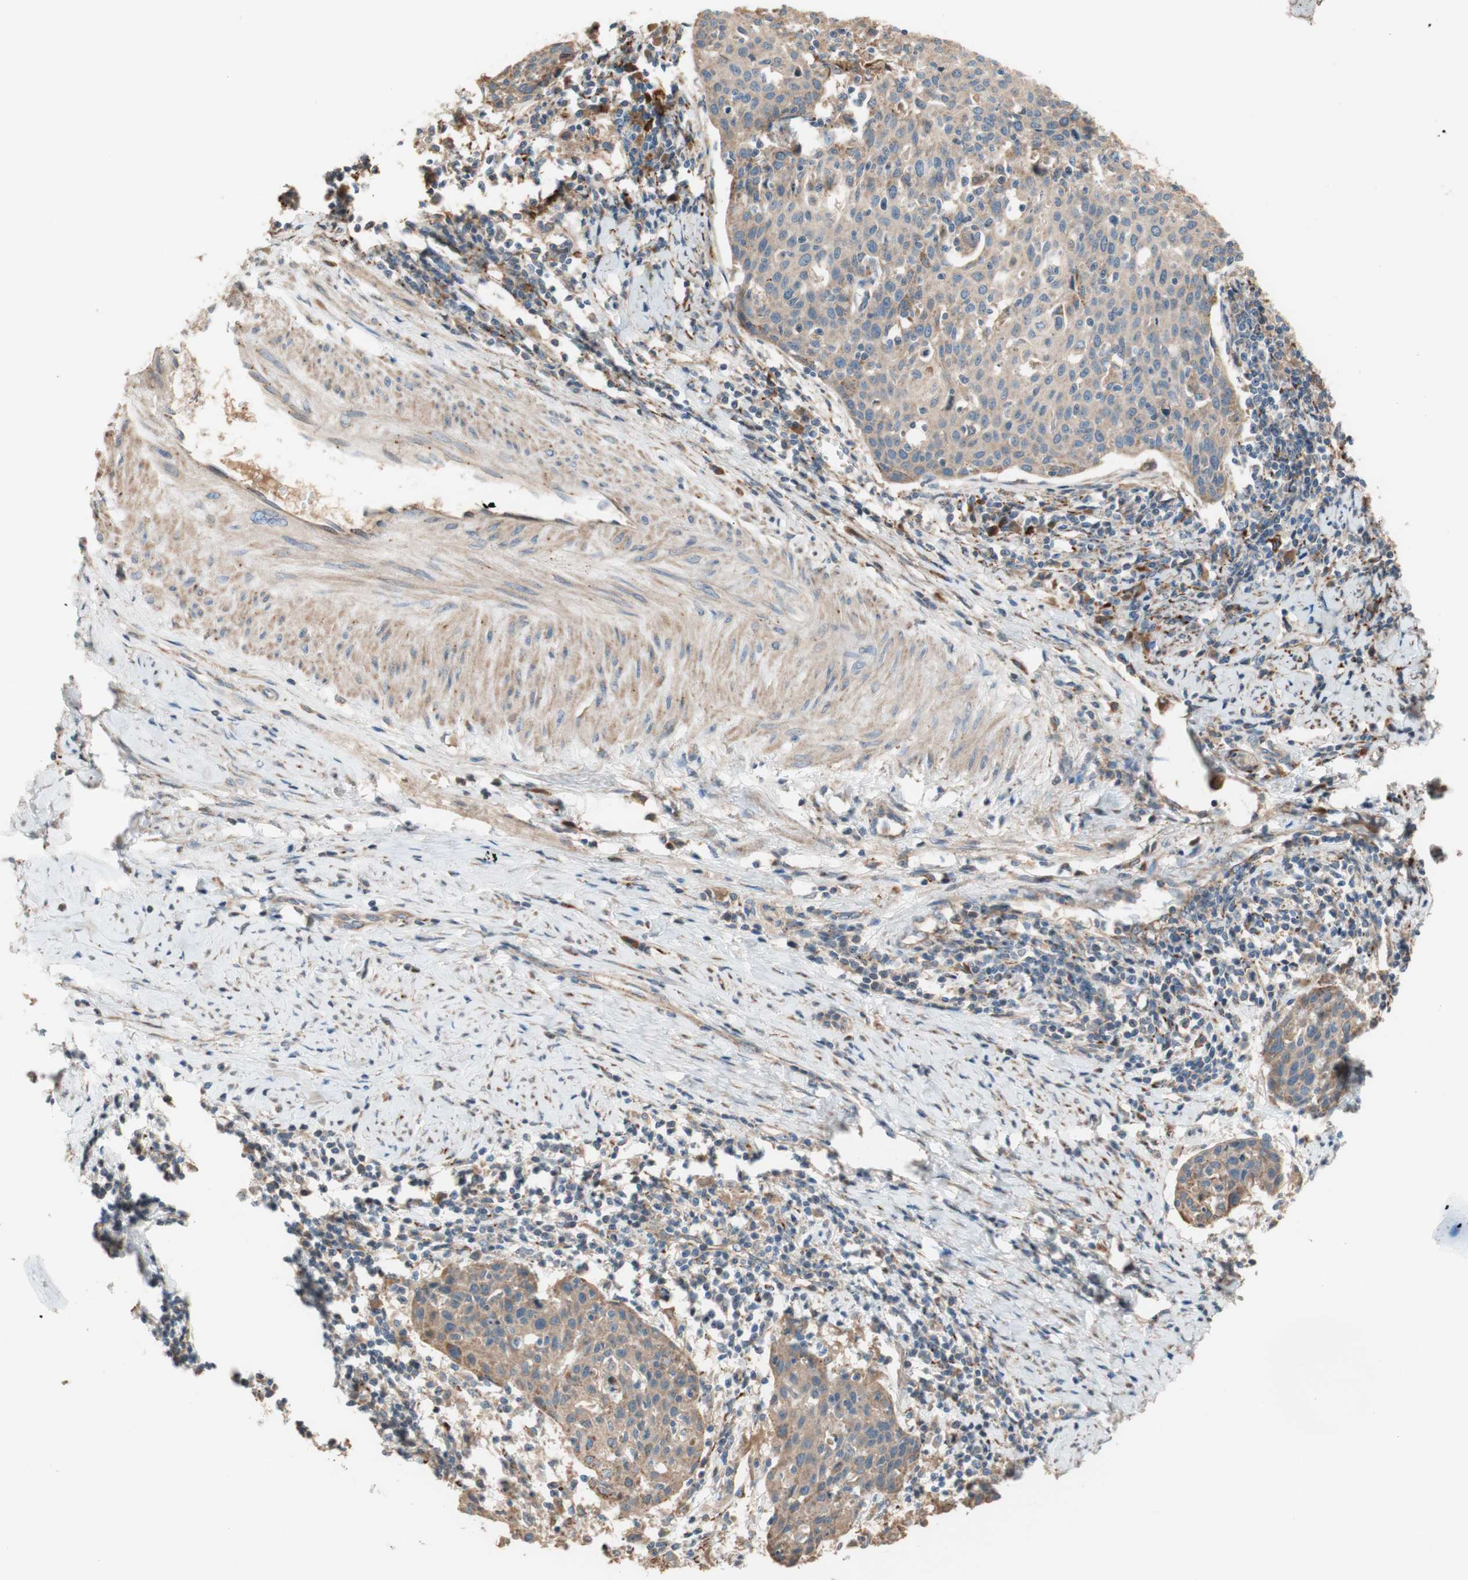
{"staining": {"intensity": "weak", "quantity": ">75%", "location": "cytoplasmic/membranous"}, "tissue": "cervical cancer", "cell_type": "Tumor cells", "image_type": "cancer", "snomed": [{"axis": "morphology", "description": "Squamous cell carcinoma, NOS"}, {"axis": "topography", "description": "Cervix"}], "caption": "Cervical squamous cell carcinoma tissue exhibits weak cytoplasmic/membranous expression in about >75% of tumor cells, visualized by immunohistochemistry. (DAB (3,3'-diaminobenzidine) IHC with brightfield microscopy, high magnification).", "gene": "PTPN21", "patient": {"sex": "female", "age": 38}}